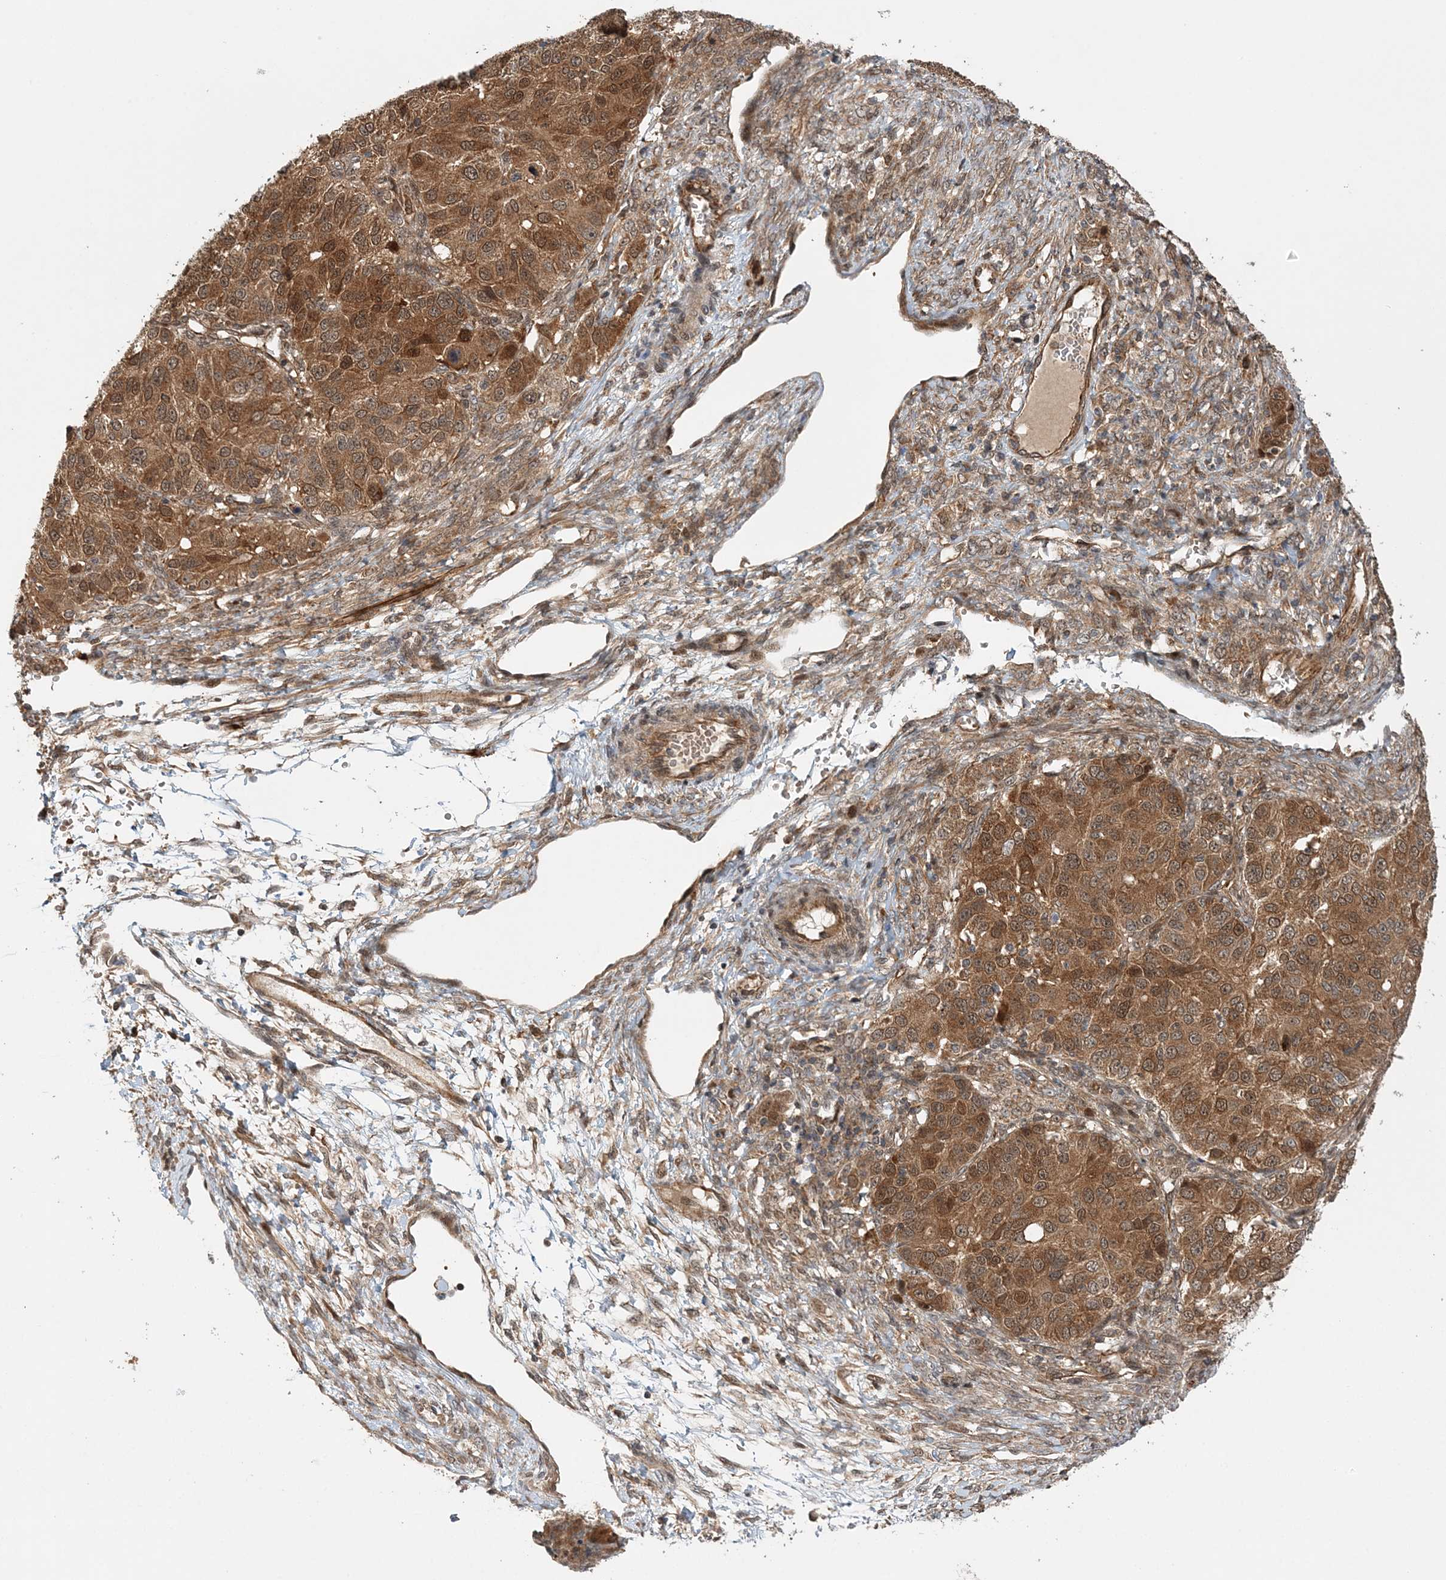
{"staining": {"intensity": "moderate", "quantity": ">75%", "location": "cytoplasmic/membranous,nuclear"}, "tissue": "ovarian cancer", "cell_type": "Tumor cells", "image_type": "cancer", "snomed": [{"axis": "morphology", "description": "Carcinoma, endometroid"}, {"axis": "topography", "description": "Ovary"}], "caption": "Approximately >75% of tumor cells in human ovarian cancer (endometroid carcinoma) reveal moderate cytoplasmic/membranous and nuclear protein expression as visualized by brown immunohistochemical staining.", "gene": "UBTD2", "patient": {"sex": "female", "age": 51}}